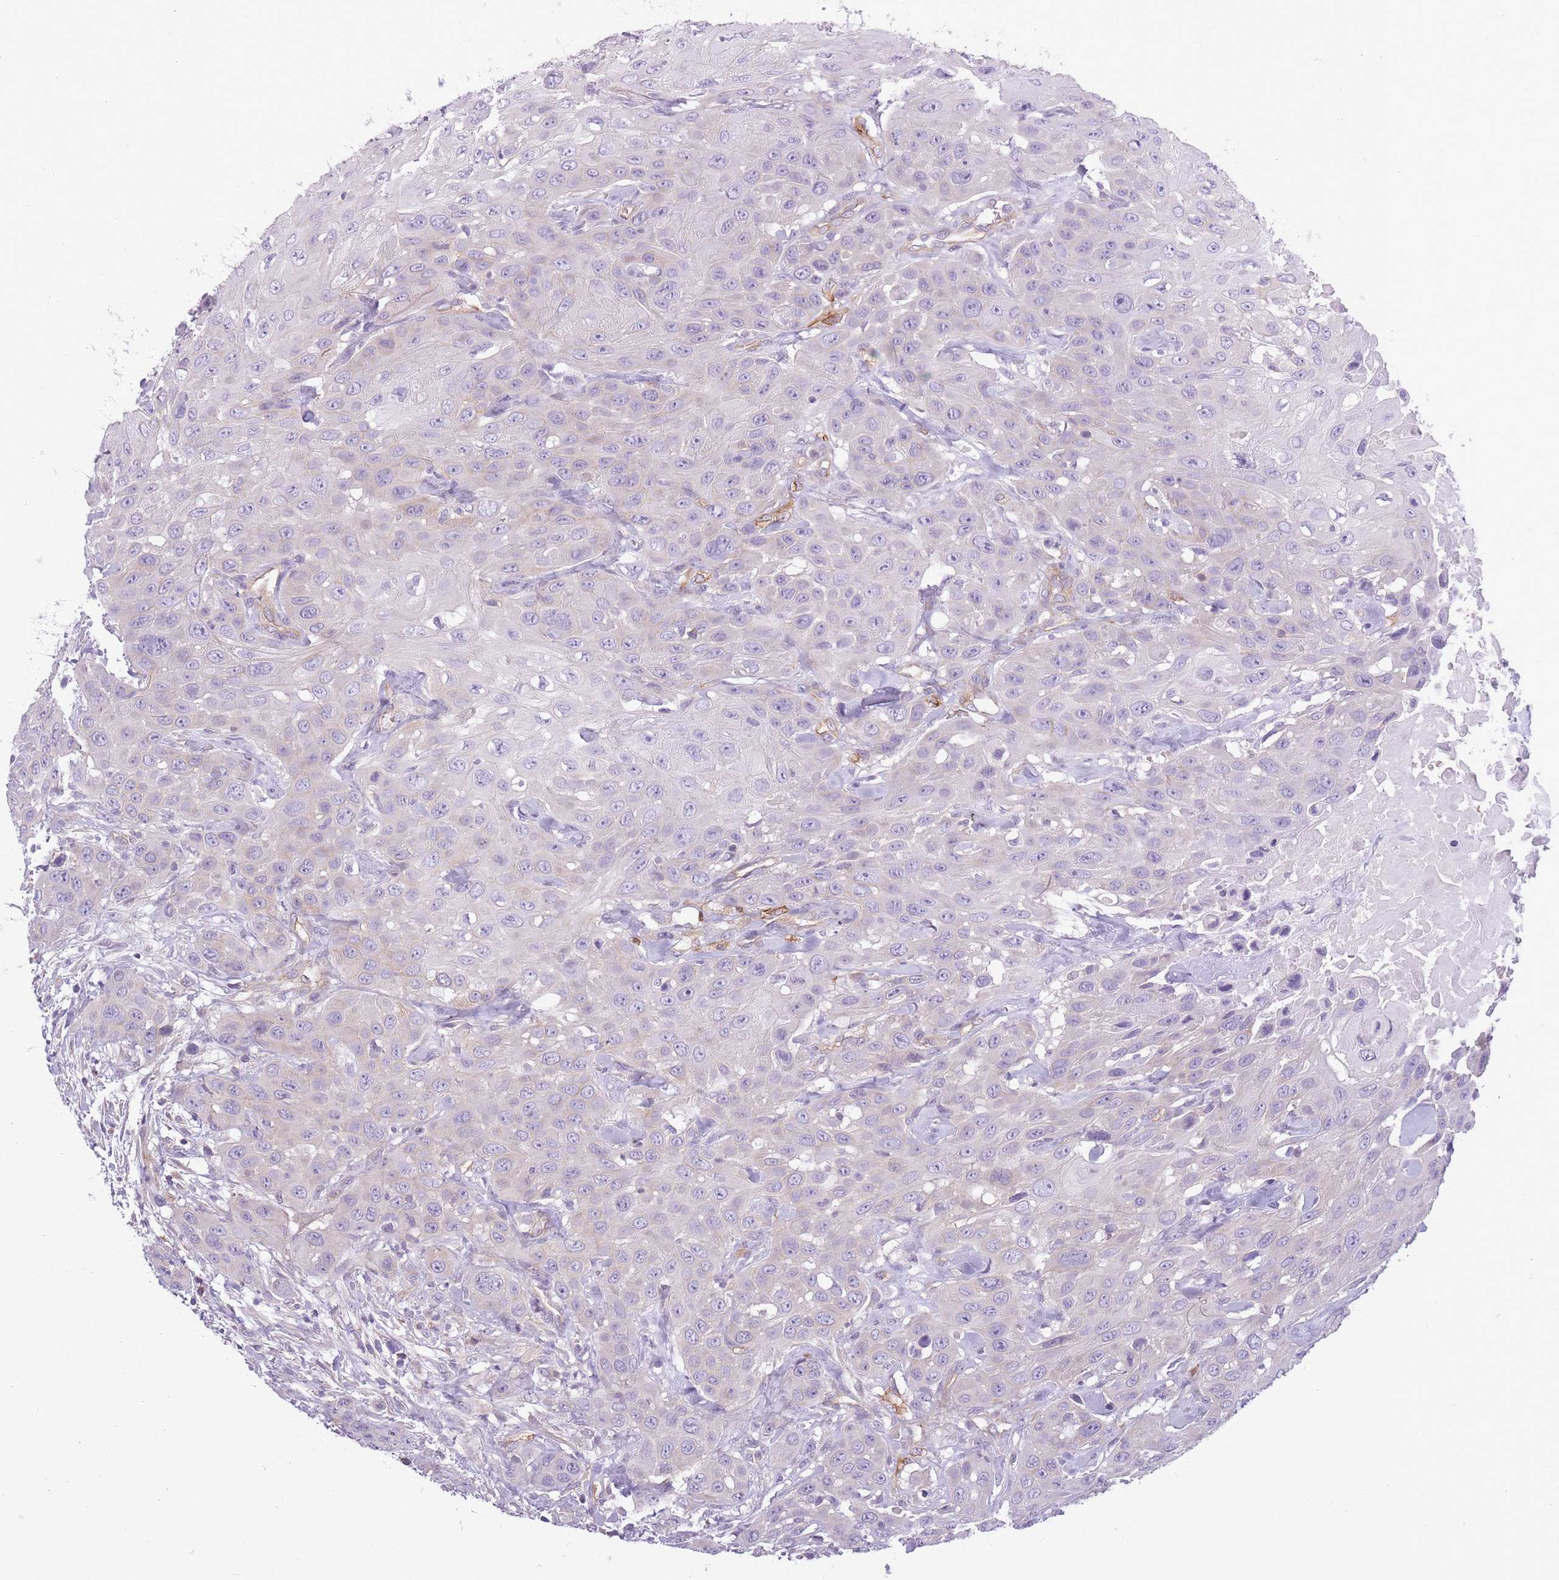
{"staining": {"intensity": "negative", "quantity": "none", "location": "none"}, "tissue": "head and neck cancer", "cell_type": "Tumor cells", "image_type": "cancer", "snomed": [{"axis": "morphology", "description": "Squamous cell carcinoma, NOS"}, {"axis": "topography", "description": "Head-Neck"}], "caption": "Immunohistochemistry histopathology image of human head and neck cancer stained for a protein (brown), which exhibits no expression in tumor cells.", "gene": "ADD1", "patient": {"sex": "male", "age": 81}}